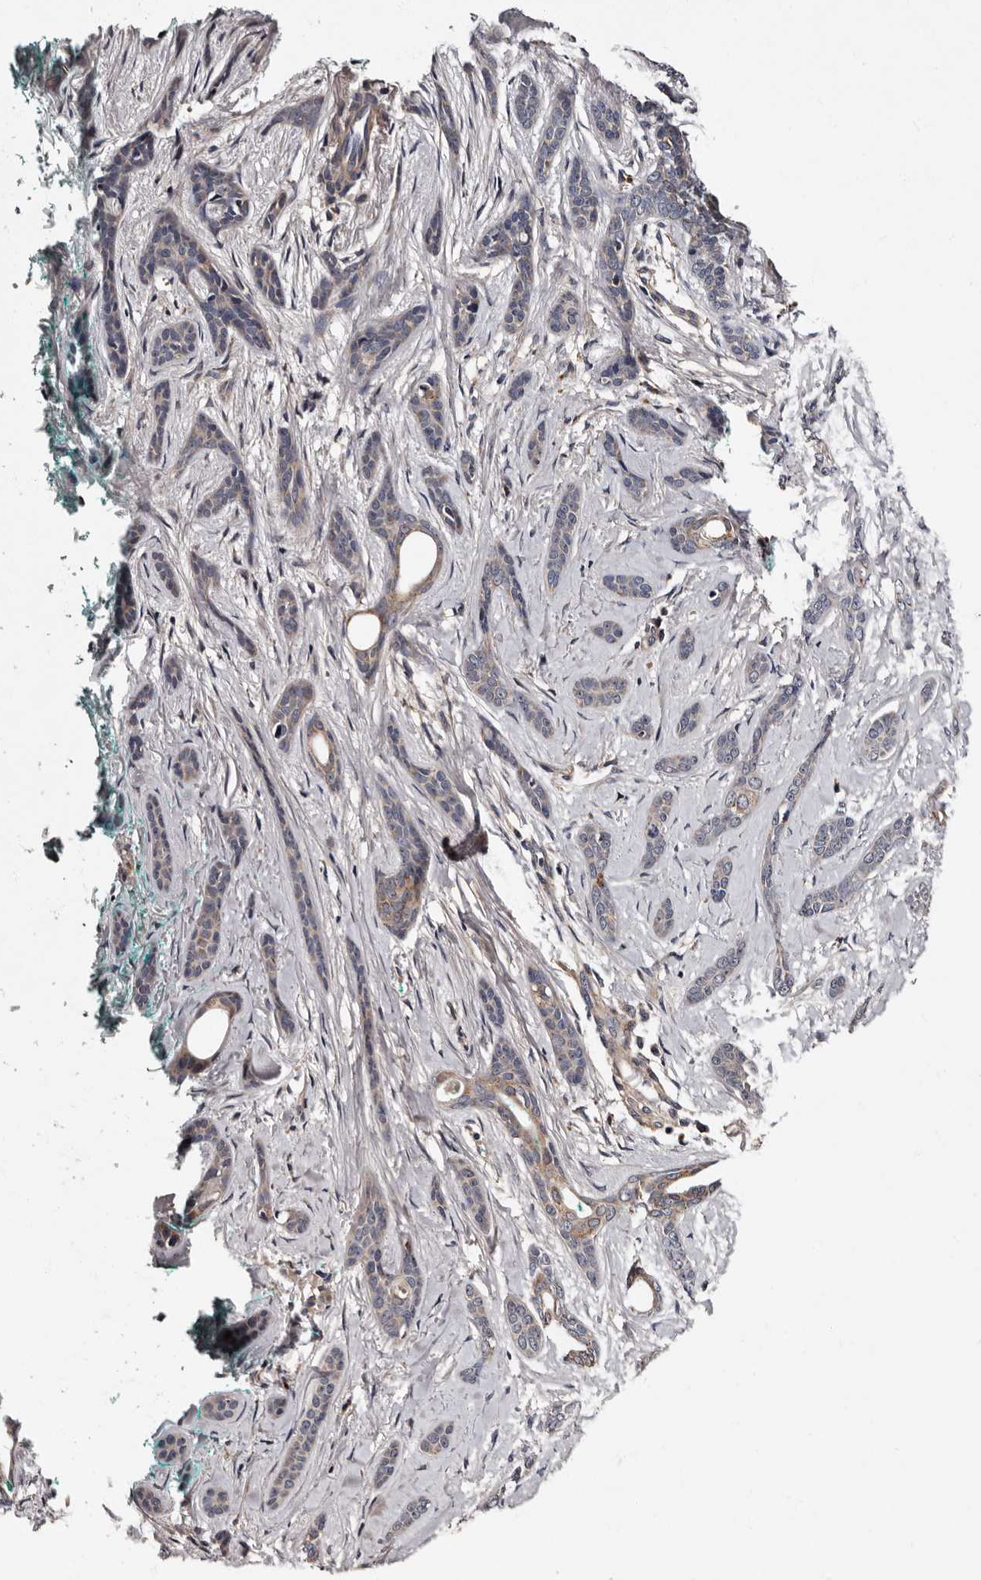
{"staining": {"intensity": "weak", "quantity": "25%-75%", "location": "cytoplasmic/membranous"}, "tissue": "skin cancer", "cell_type": "Tumor cells", "image_type": "cancer", "snomed": [{"axis": "morphology", "description": "Basal cell carcinoma"}, {"axis": "morphology", "description": "Adnexal tumor, benign"}, {"axis": "topography", "description": "Skin"}], "caption": "DAB (3,3'-diaminobenzidine) immunohistochemical staining of human basal cell carcinoma (skin) demonstrates weak cytoplasmic/membranous protein staining in about 25%-75% of tumor cells.", "gene": "ADCK5", "patient": {"sex": "female", "age": 42}}